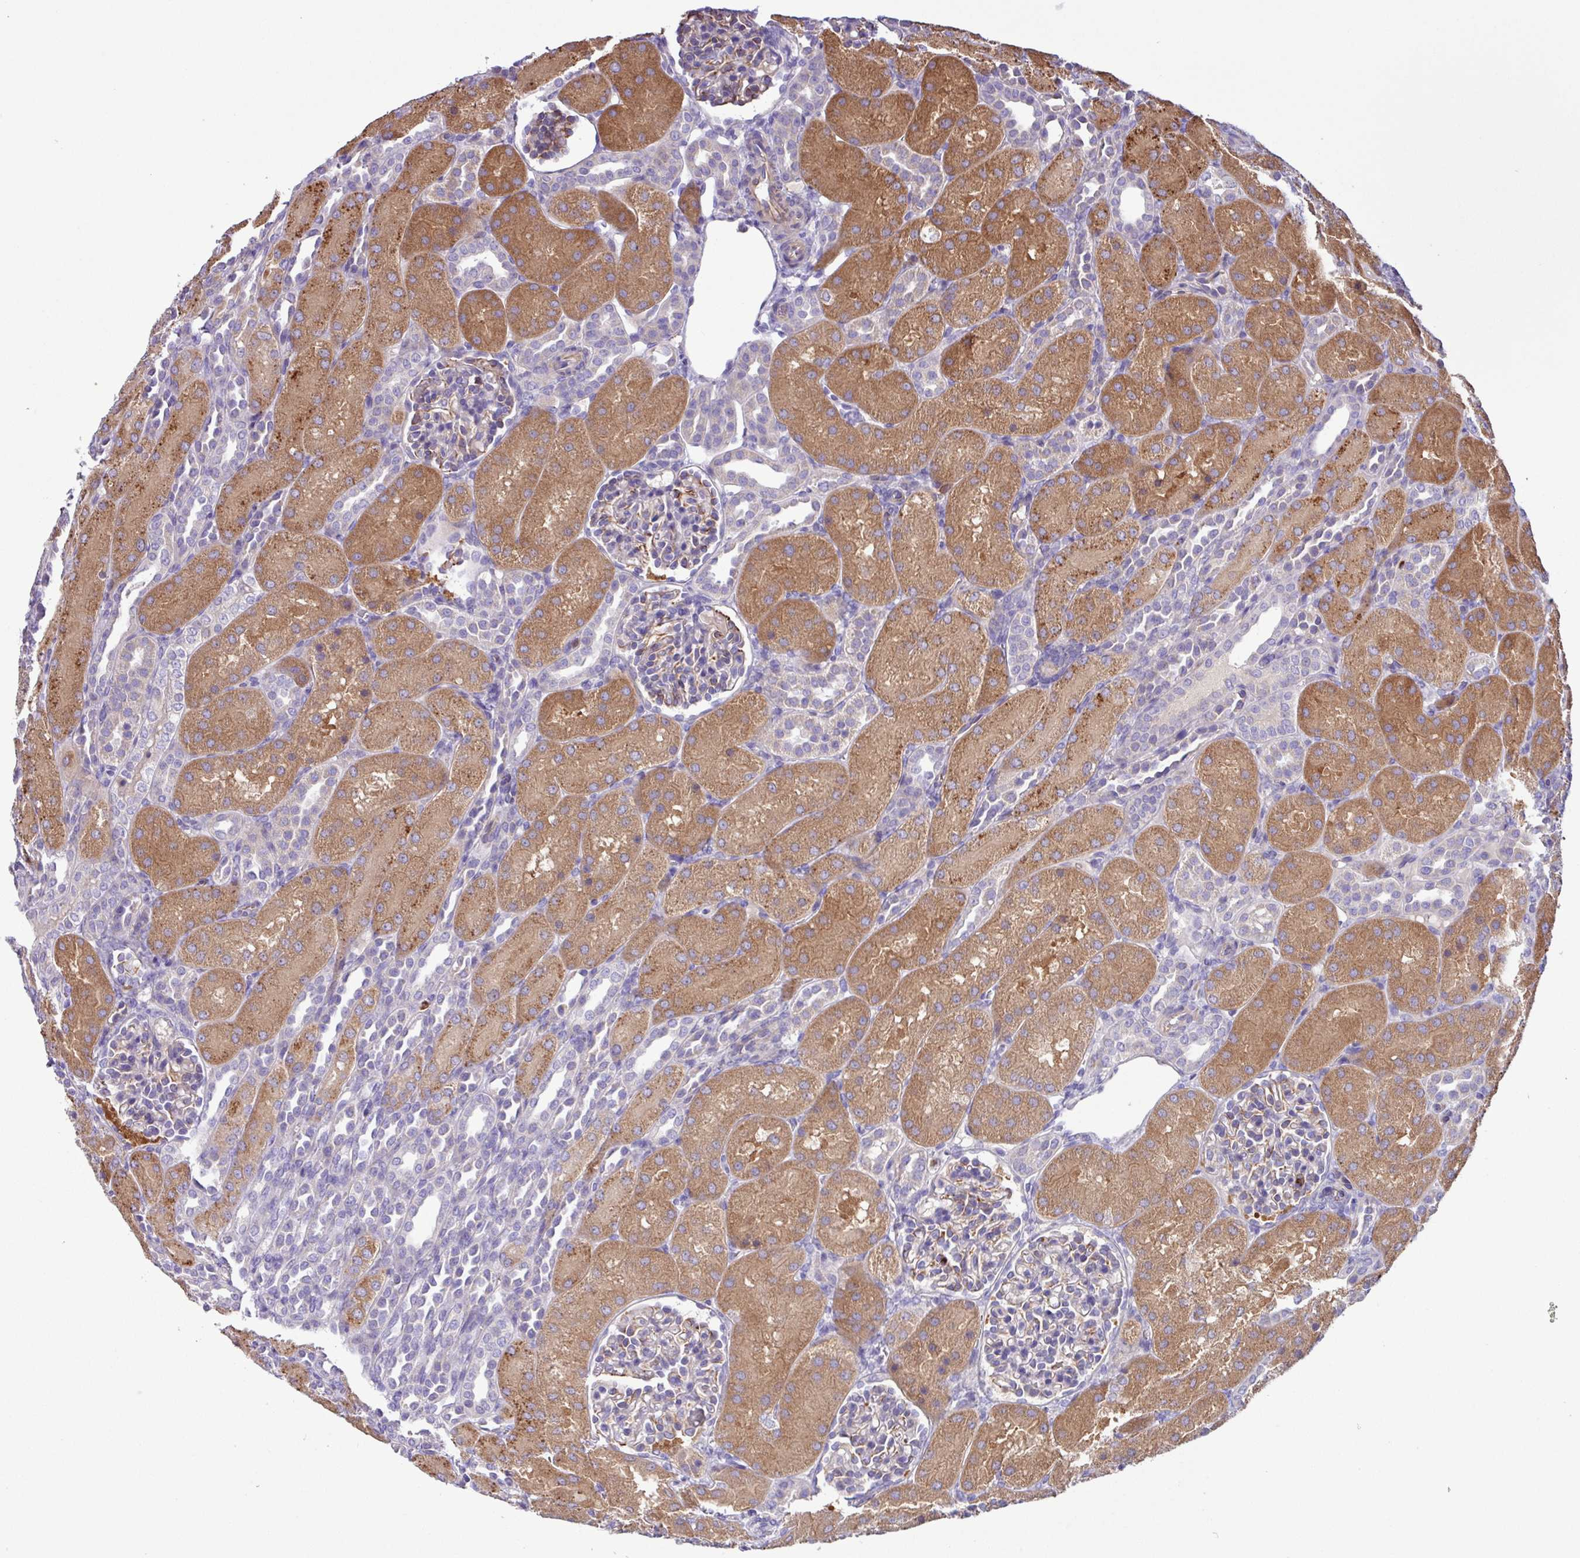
{"staining": {"intensity": "negative", "quantity": "none", "location": "none"}, "tissue": "kidney", "cell_type": "Cells in glomeruli", "image_type": "normal", "snomed": [{"axis": "morphology", "description": "Normal tissue, NOS"}, {"axis": "topography", "description": "Kidney"}], "caption": "DAB (3,3'-diaminobenzidine) immunohistochemical staining of normal human kidney reveals no significant staining in cells in glomeruli. Brightfield microscopy of immunohistochemistry stained with DAB (brown) and hematoxylin (blue), captured at high magnification.", "gene": "MRM2", "patient": {"sex": "male", "age": 1}}